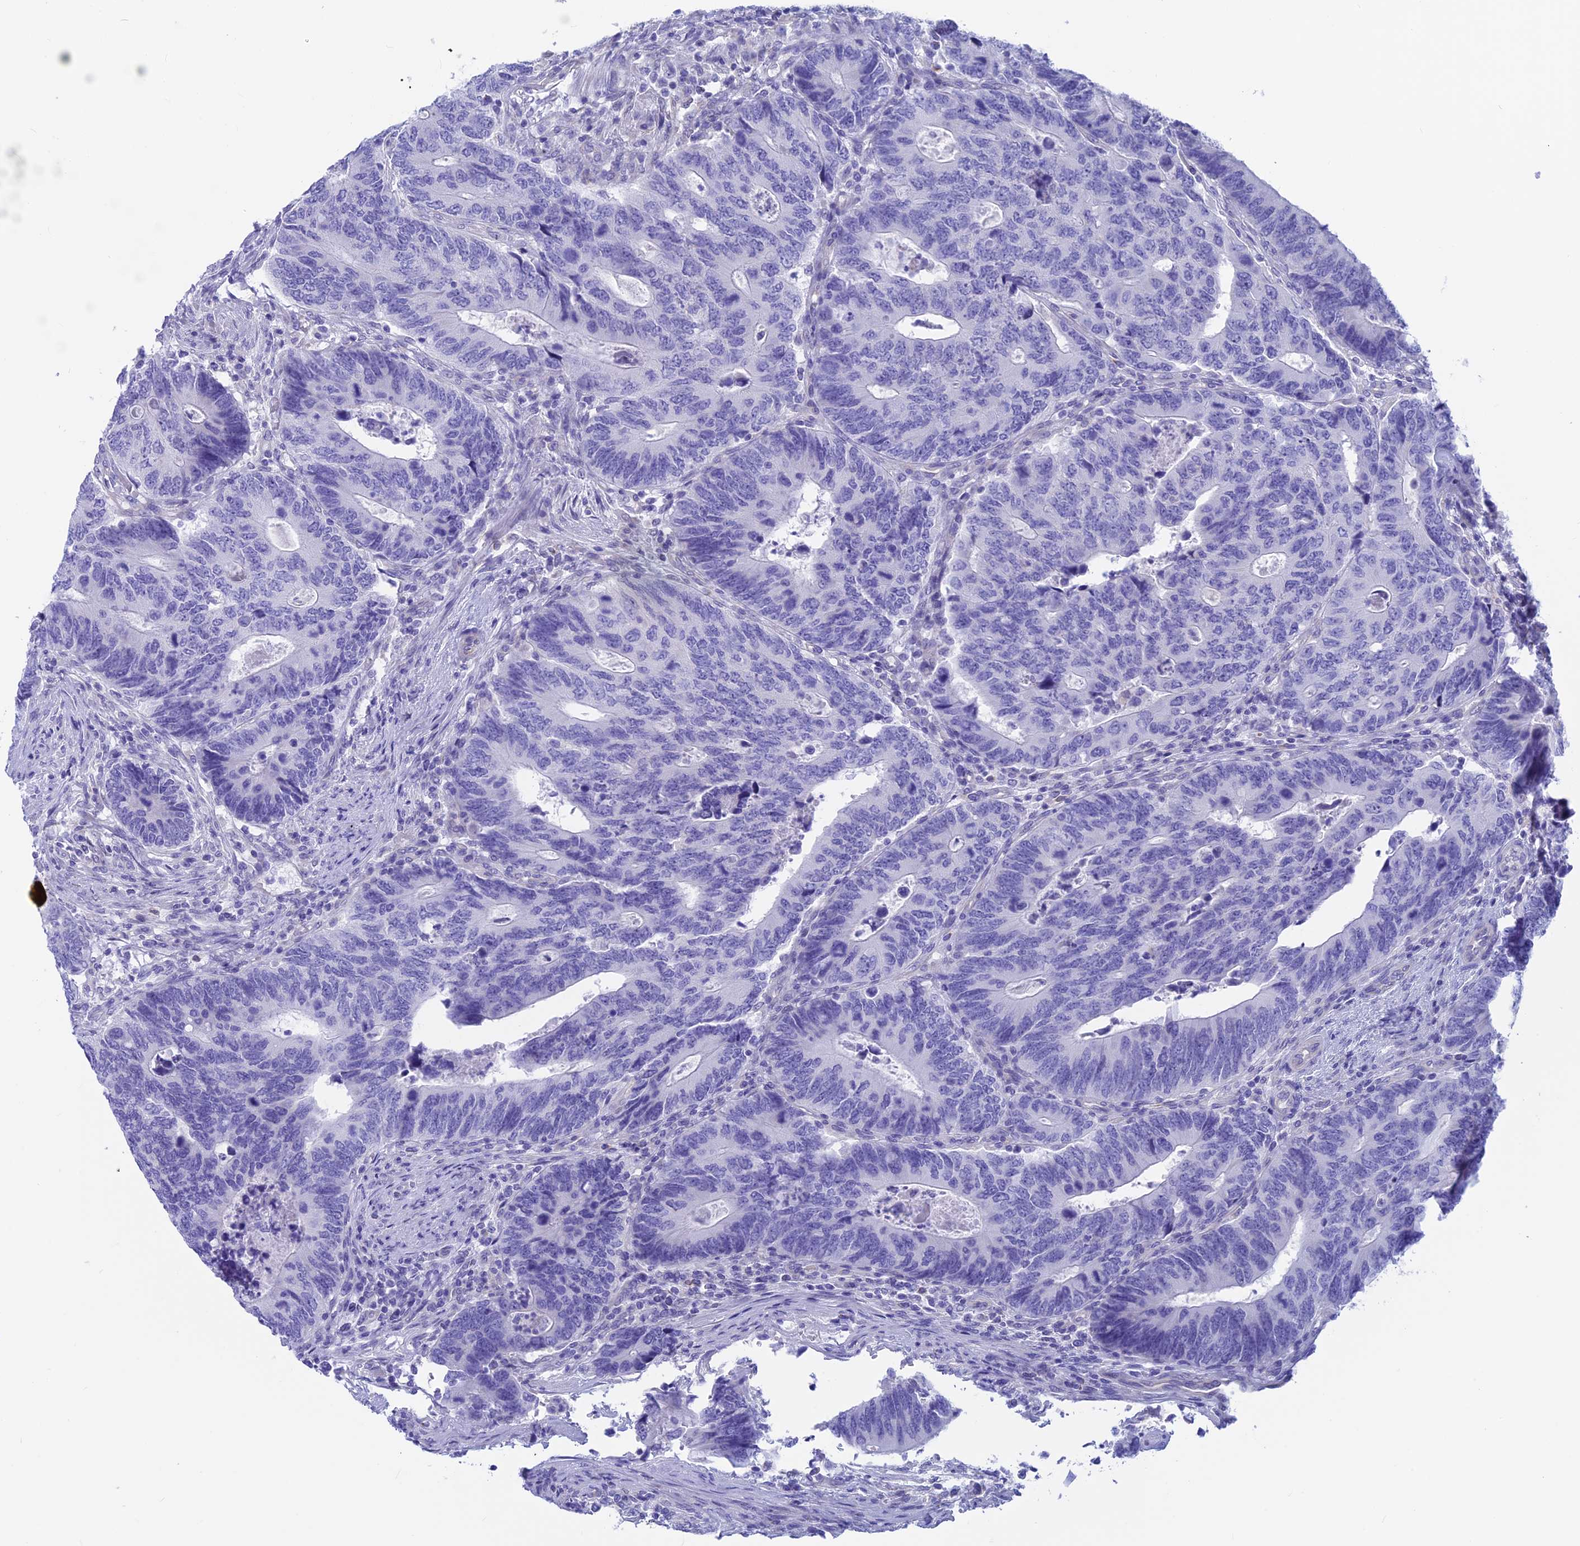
{"staining": {"intensity": "negative", "quantity": "none", "location": "none"}, "tissue": "colorectal cancer", "cell_type": "Tumor cells", "image_type": "cancer", "snomed": [{"axis": "morphology", "description": "Adenocarcinoma, NOS"}, {"axis": "topography", "description": "Colon"}], "caption": "The IHC histopathology image has no significant expression in tumor cells of colorectal cancer tissue.", "gene": "GNGT2", "patient": {"sex": "male", "age": 87}}